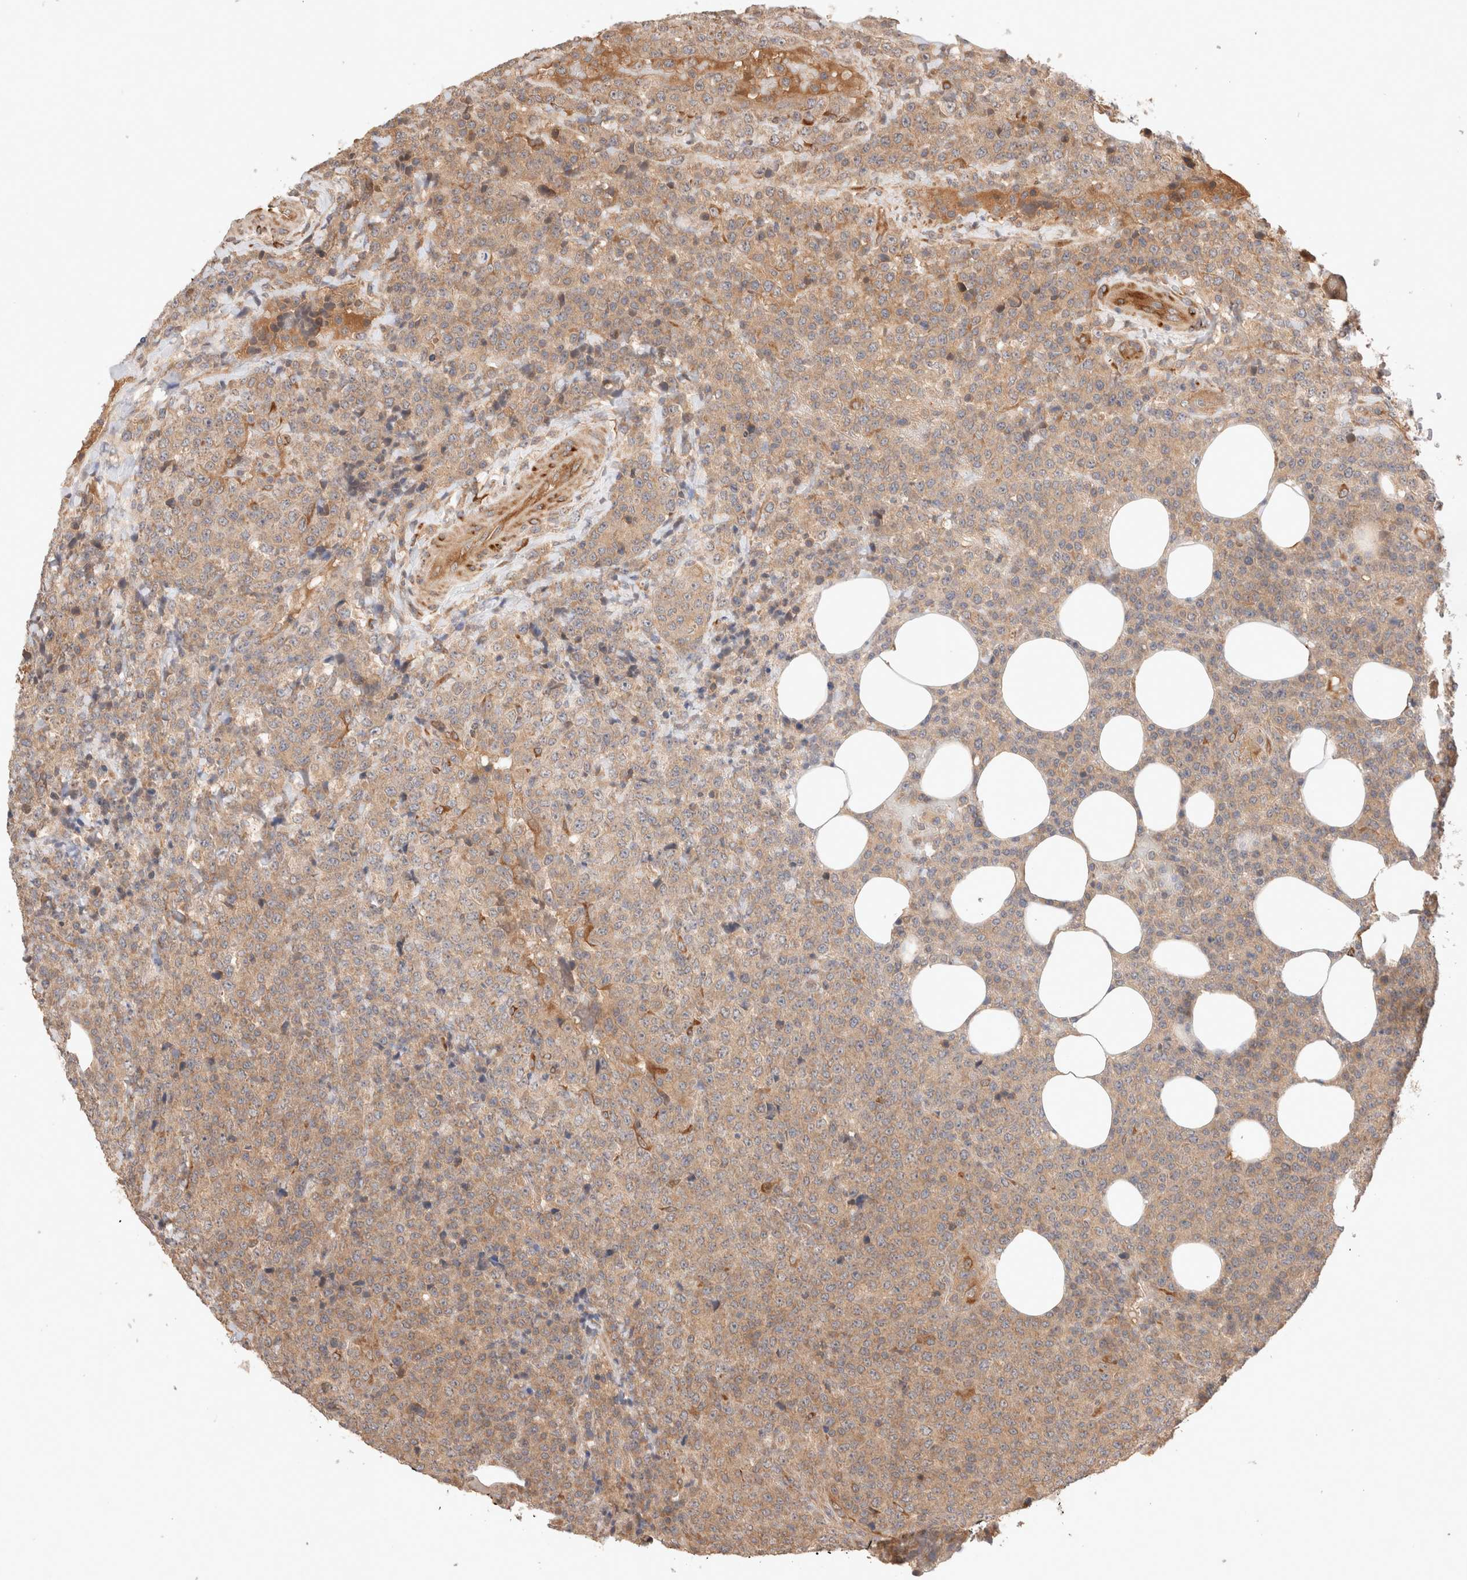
{"staining": {"intensity": "weak", "quantity": ">75%", "location": "cytoplasmic/membranous"}, "tissue": "lymphoma", "cell_type": "Tumor cells", "image_type": "cancer", "snomed": [{"axis": "morphology", "description": "Malignant lymphoma, non-Hodgkin's type, High grade"}, {"axis": "topography", "description": "Lymph node"}], "caption": "Protein expression analysis of human lymphoma reveals weak cytoplasmic/membranous expression in approximately >75% of tumor cells.", "gene": "KLHL20", "patient": {"sex": "male", "age": 13}}